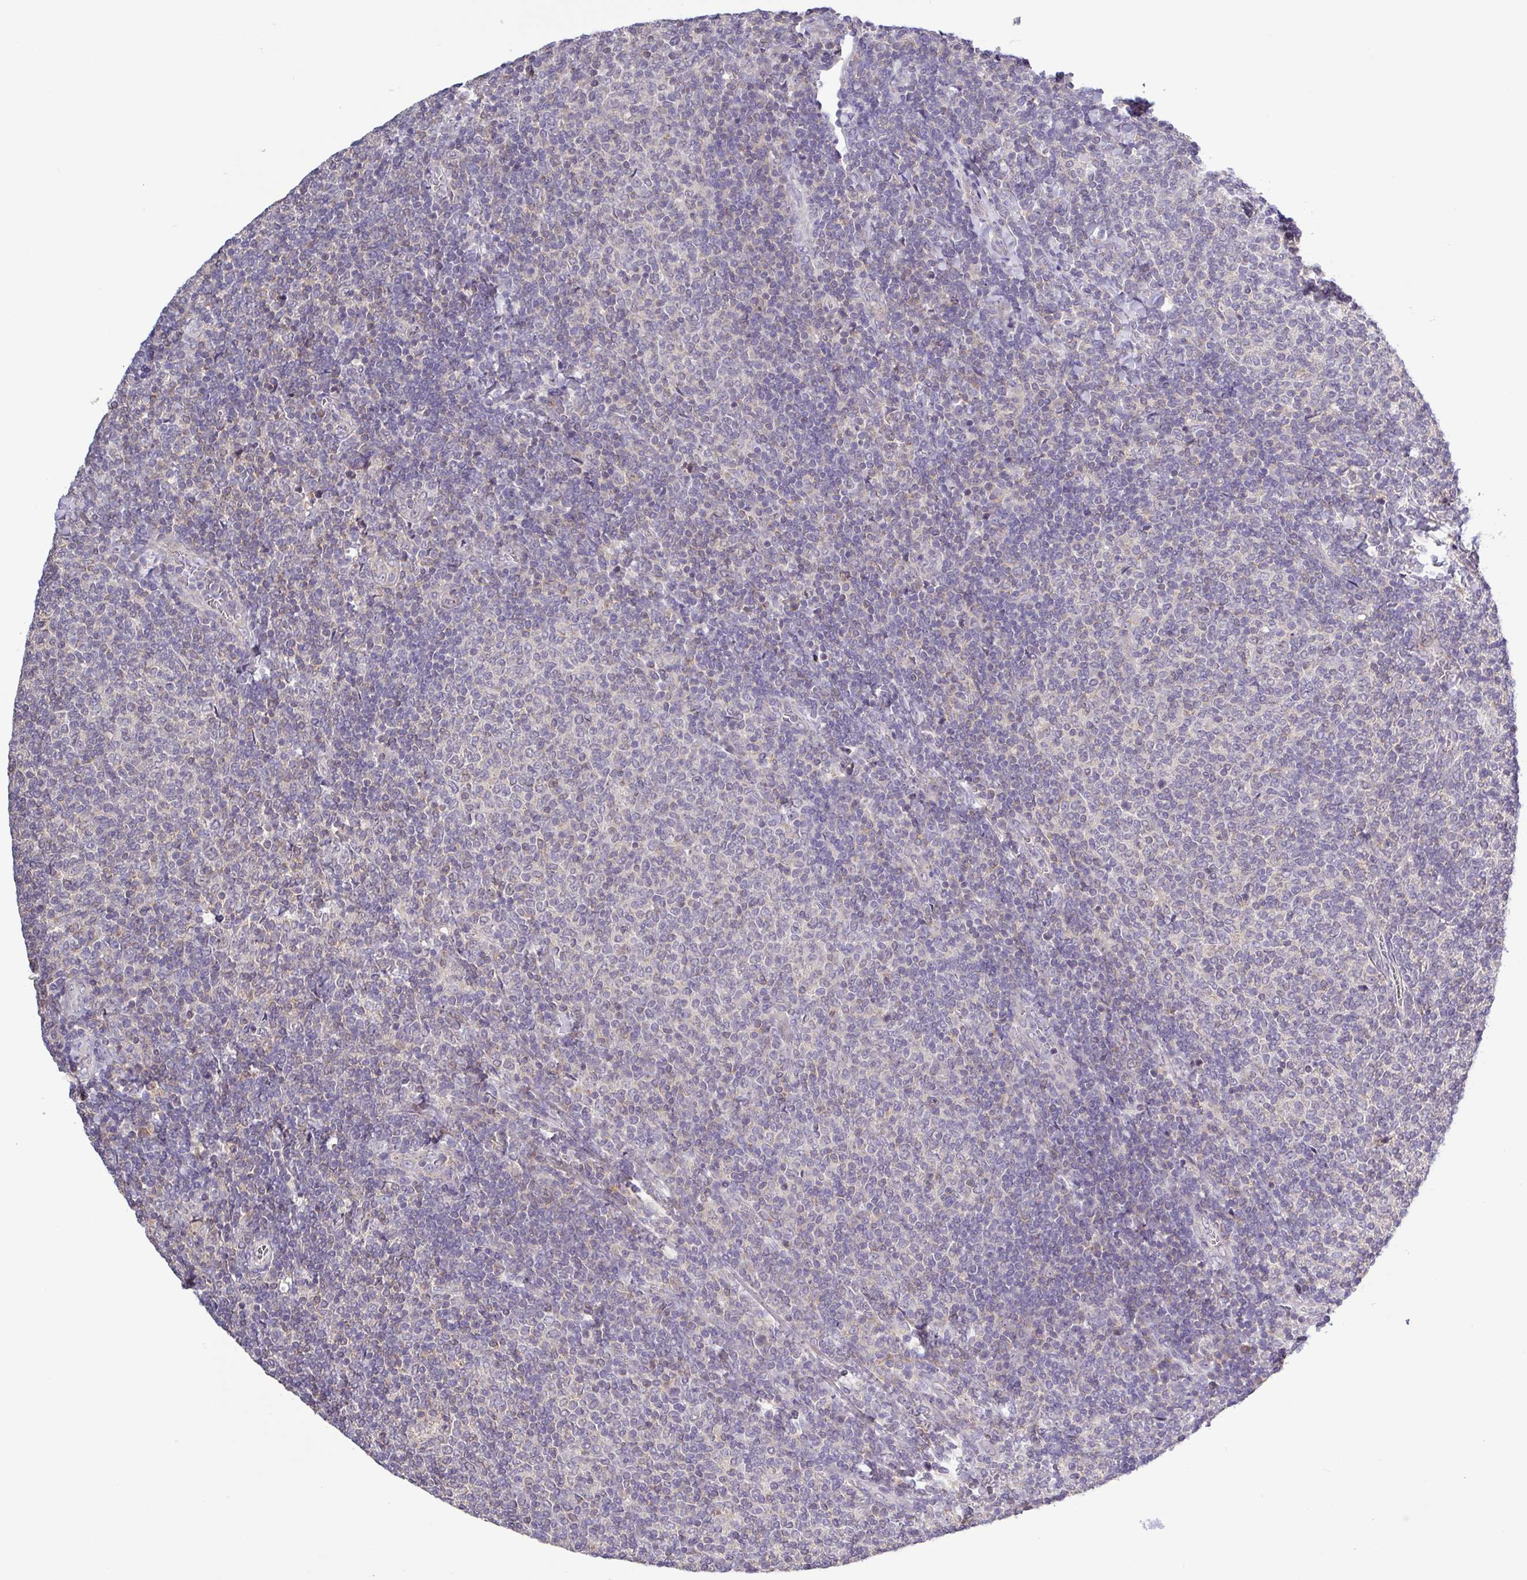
{"staining": {"intensity": "negative", "quantity": "none", "location": "none"}, "tissue": "lymphoma", "cell_type": "Tumor cells", "image_type": "cancer", "snomed": [{"axis": "morphology", "description": "Malignant lymphoma, non-Hodgkin's type, Low grade"}, {"axis": "topography", "description": "Lymph node"}], "caption": "DAB (3,3'-diaminobenzidine) immunohistochemical staining of human low-grade malignant lymphoma, non-Hodgkin's type displays no significant positivity in tumor cells.", "gene": "SFTPB", "patient": {"sex": "male", "age": 52}}